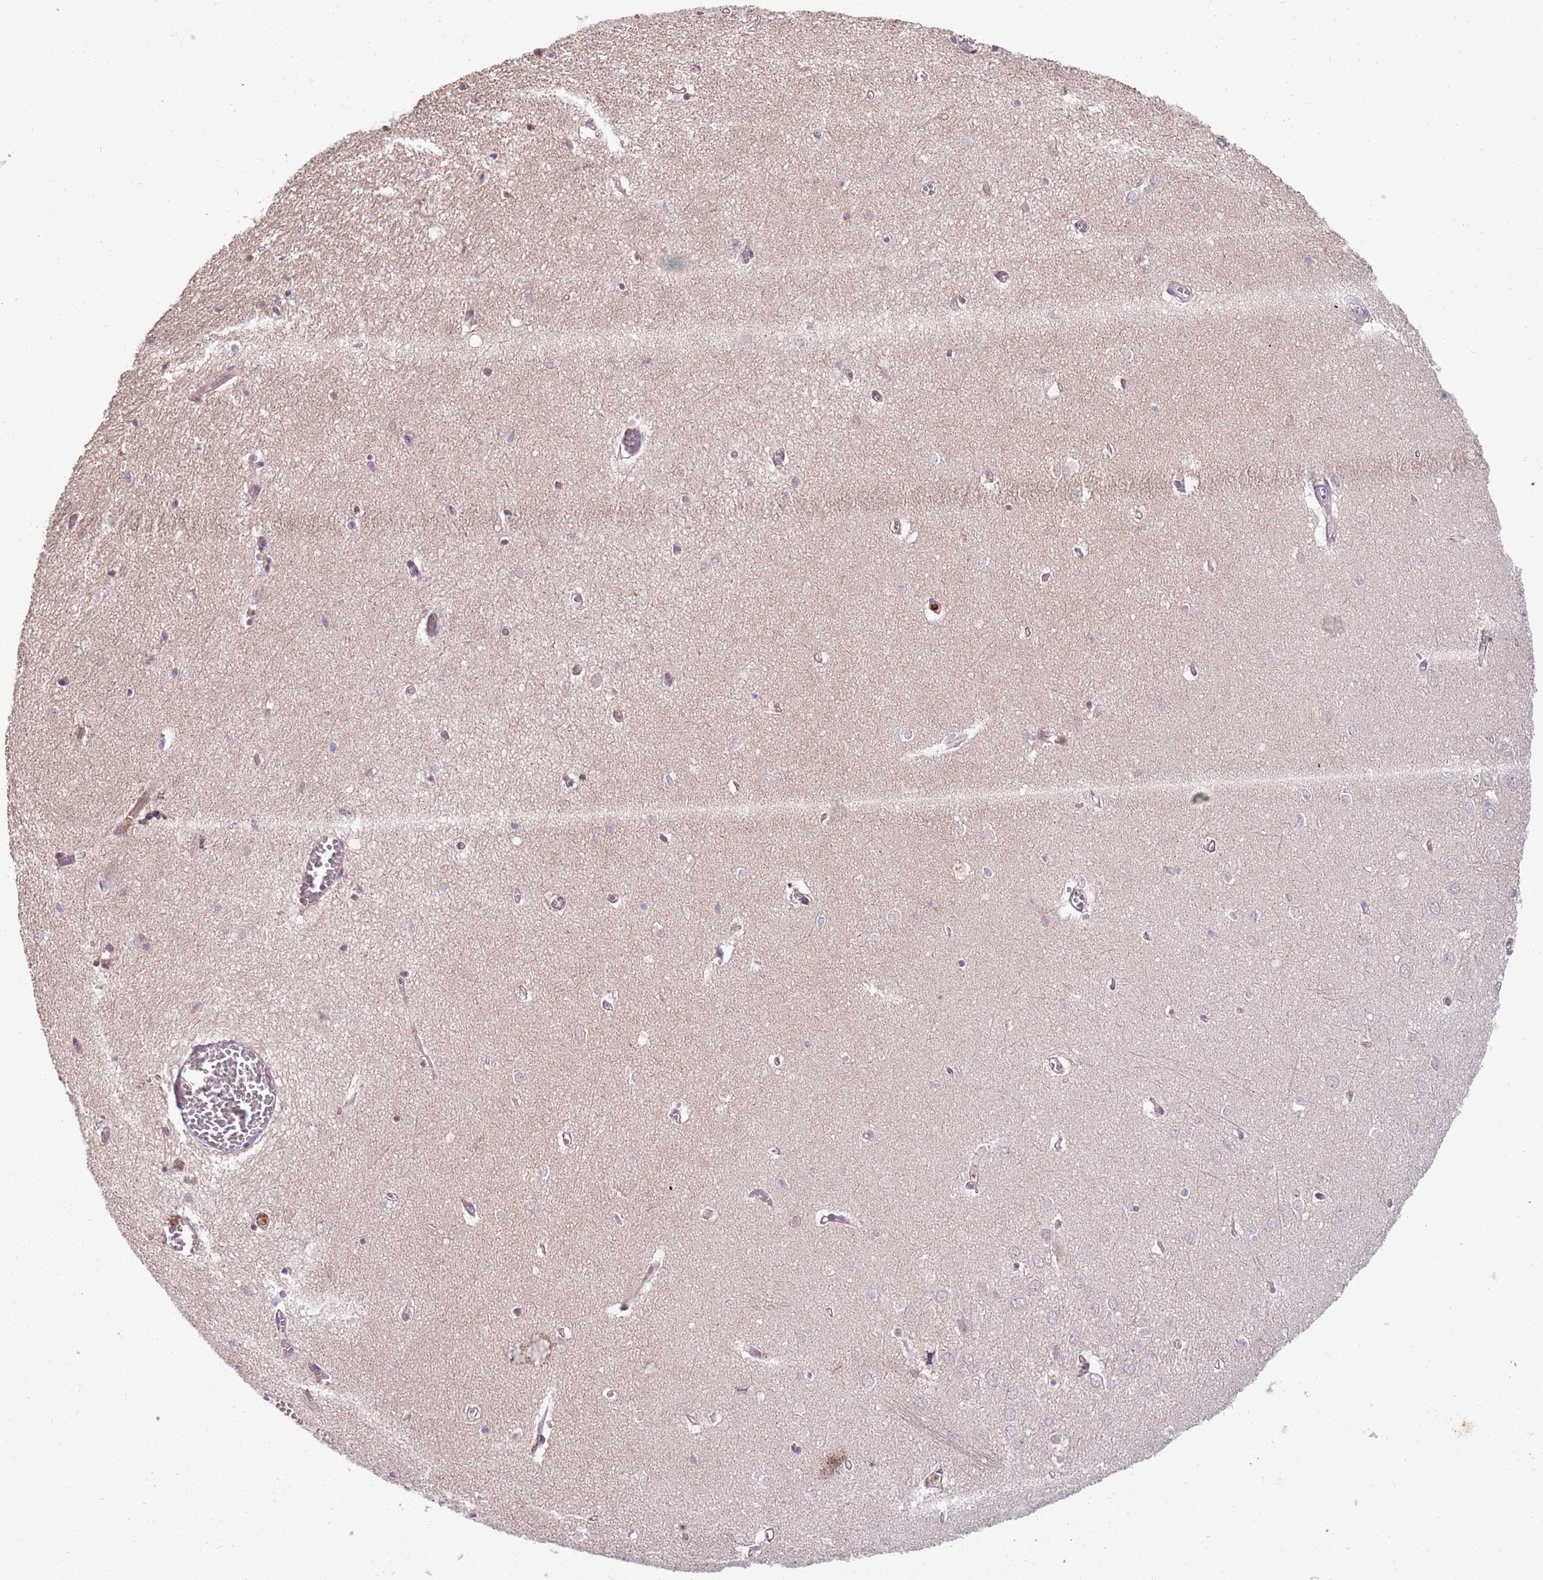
{"staining": {"intensity": "weak", "quantity": "25%-75%", "location": "cytoplasmic/membranous,nuclear"}, "tissue": "hippocampus", "cell_type": "Glial cells", "image_type": "normal", "snomed": [{"axis": "morphology", "description": "Normal tissue, NOS"}, {"axis": "topography", "description": "Hippocampus"}], "caption": "High-magnification brightfield microscopy of benign hippocampus stained with DAB (3,3'-diaminobenzidine) (brown) and counterstained with hematoxylin (blue). glial cells exhibit weak cytoplasmic/membranous,nuclear staining is present in approximately25%-75% of cells.", "gene": "NBPF4", "patient": {"sex": "female", "age": 64}}